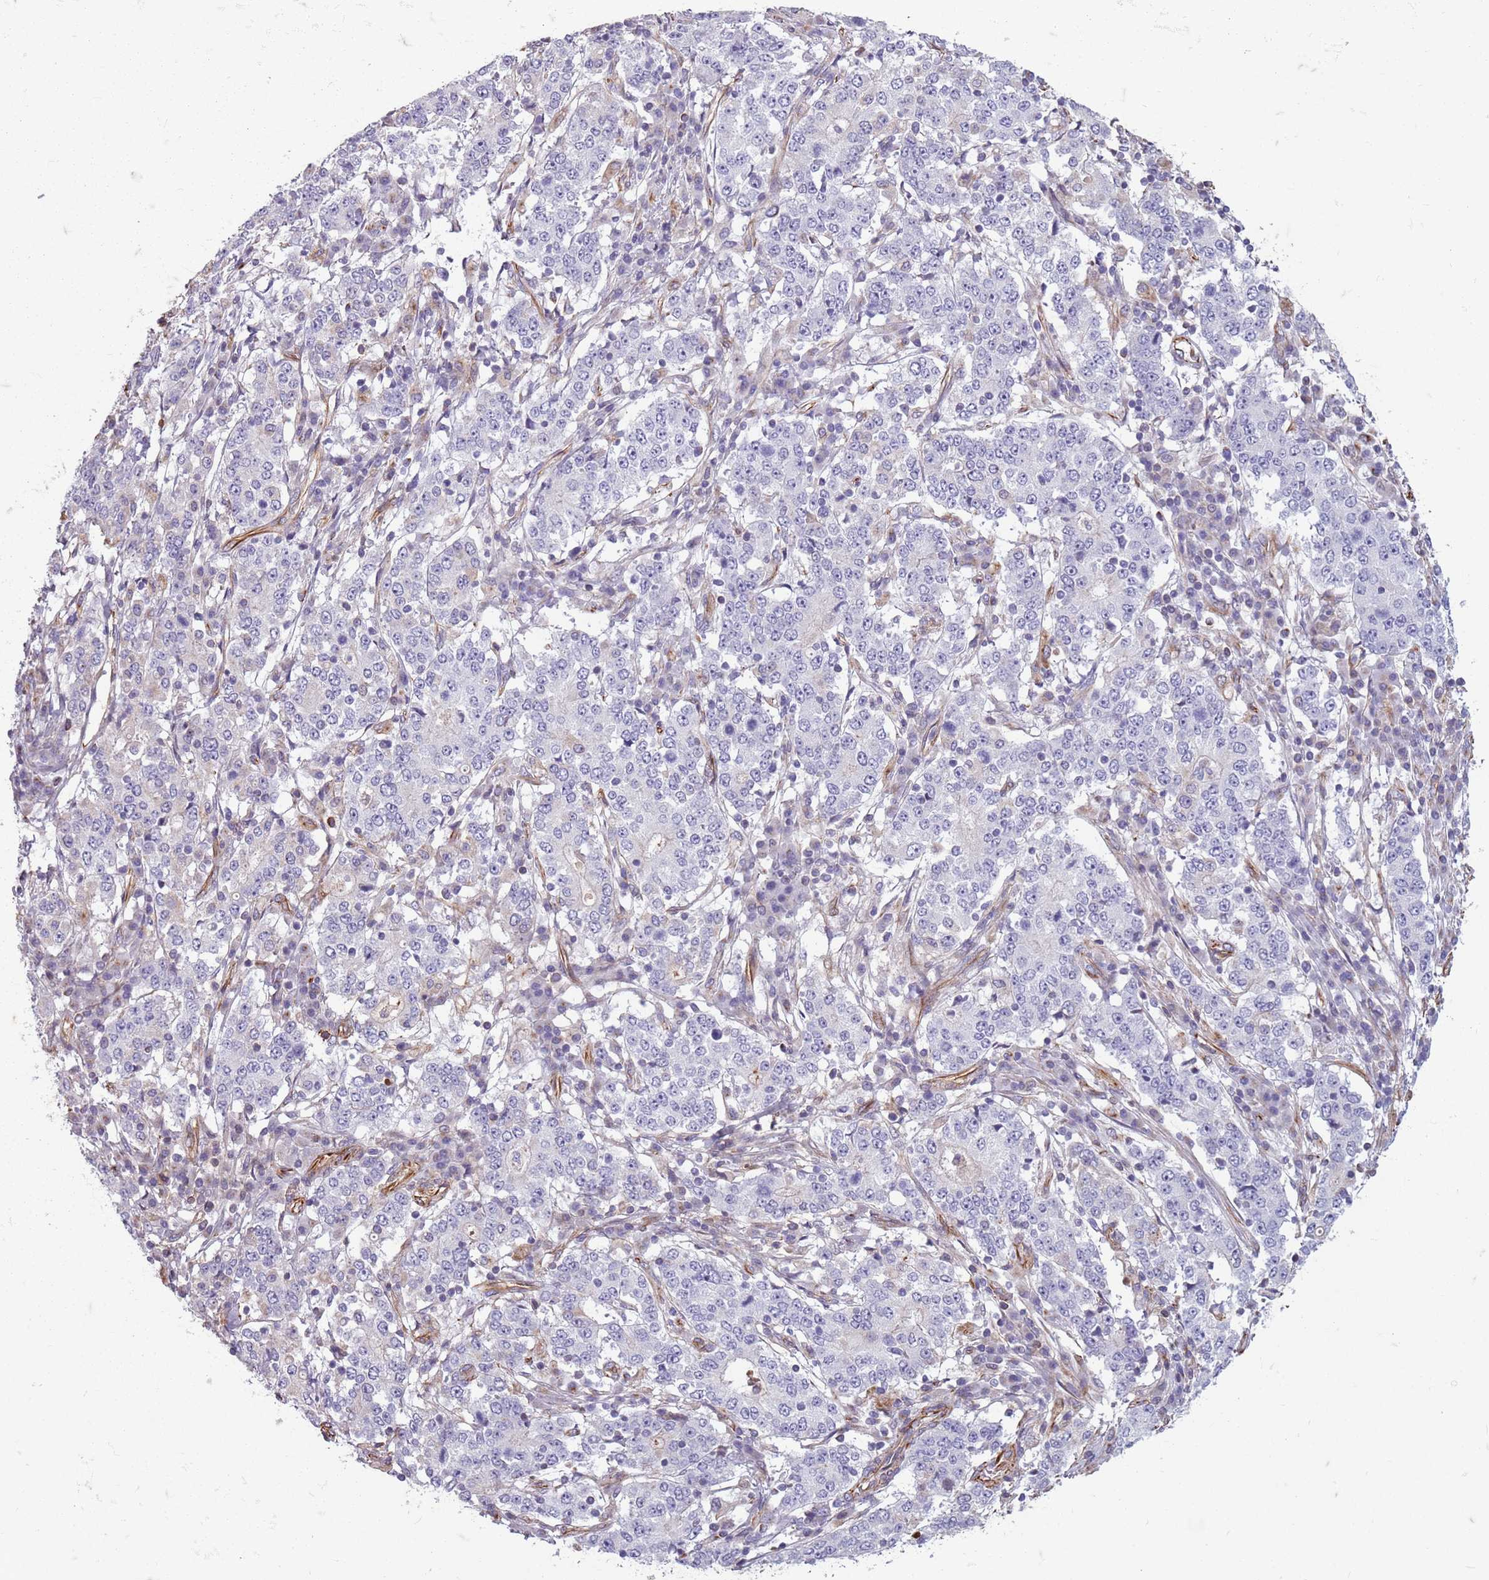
{"staining": {"intensity": "negative", "quantity": "none", "location": "none"}, "tissue": "stomach cancer", "cell_type": "Tumor cells", "image_type": "cancer", "snomed": [{"axis": "morphology", "description": "Adenocarcinoma, NOS"}, {"axis": "topography", "description": "Stomach"}], "caption": "Stomach adenocarcinoma was stained to show a protein in brown. There is no significant expression in tumor cells.", "gene": "TAS2R38", "patient": {"sex": "male", "age": 59}}